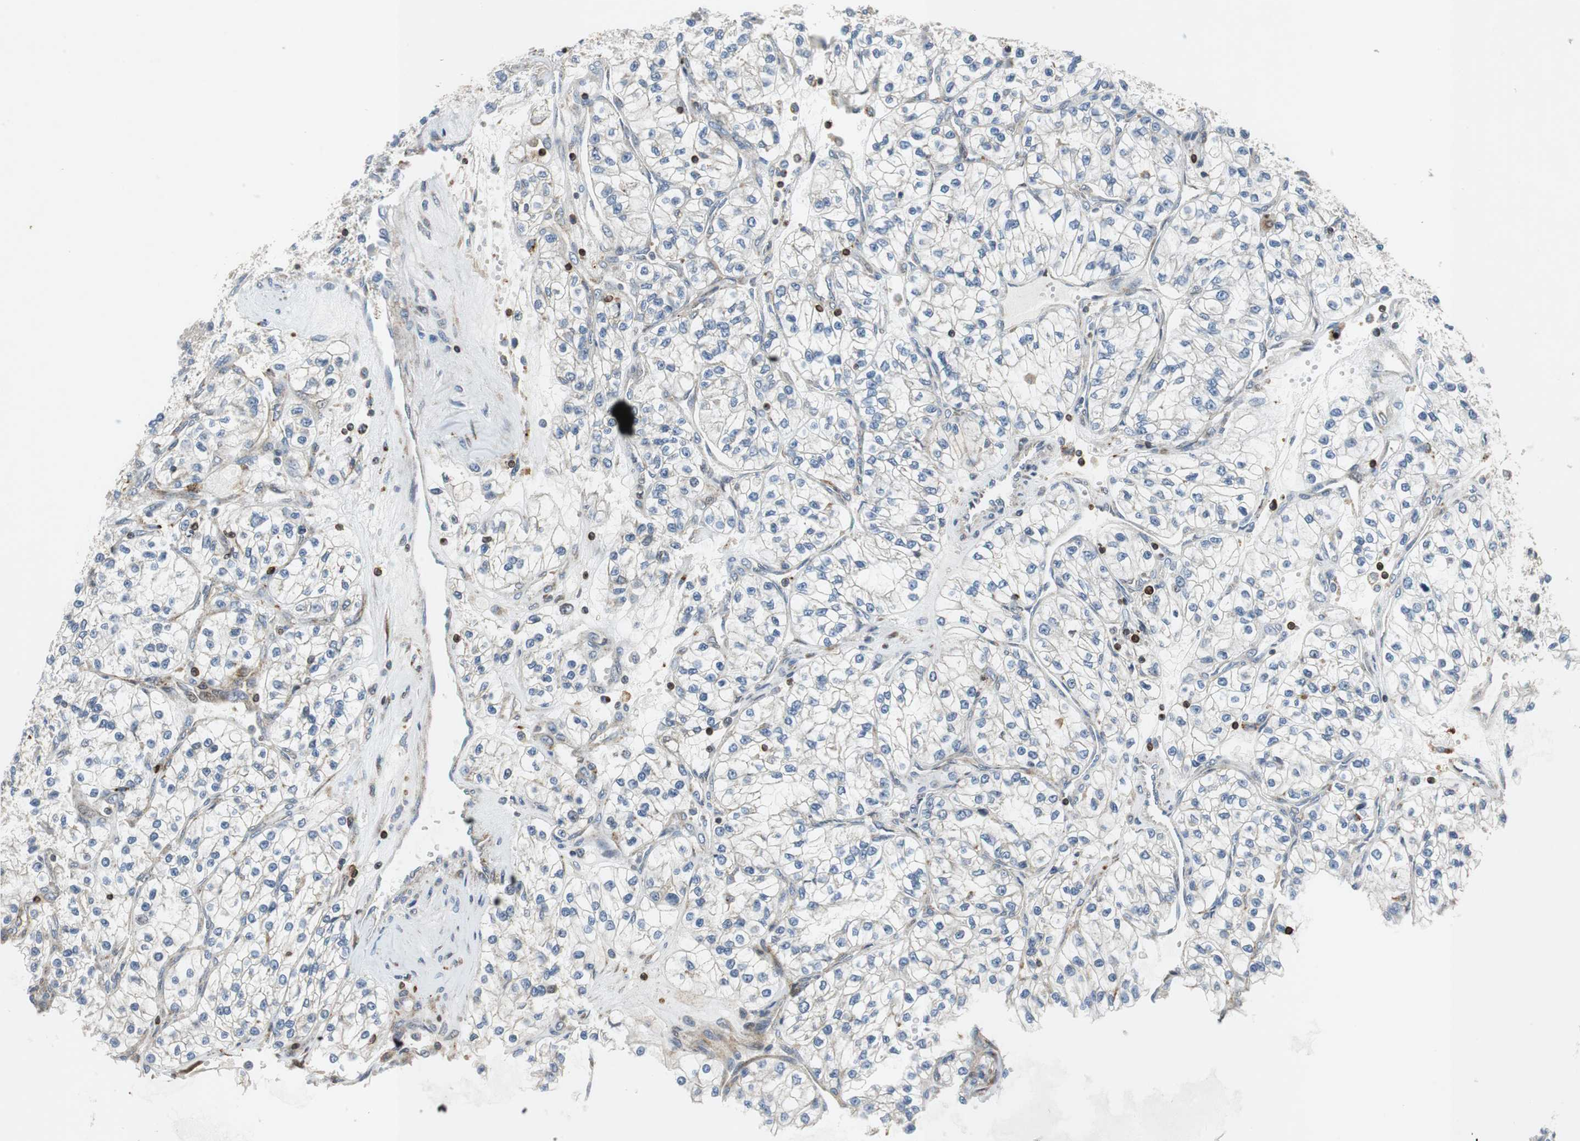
{"staining": {"intensity": "negative", "quantity": "none", "location": "none"}, "tissue": "renal cancer", "cell_type": "Tumor cells", "image_type": "cancer", "snomed": [{"axis": "morphology", "description": "Adenocarcinoma, NOS"}, {"axis": "topography", "description": "Kidney"}], "caption": "Immunohistochemical staining of human renal adenocarcinoma reveals no significant expression in tumor cells.", "gene": "TUBA4A", "patient": {"sex": "female", "age": 57}}